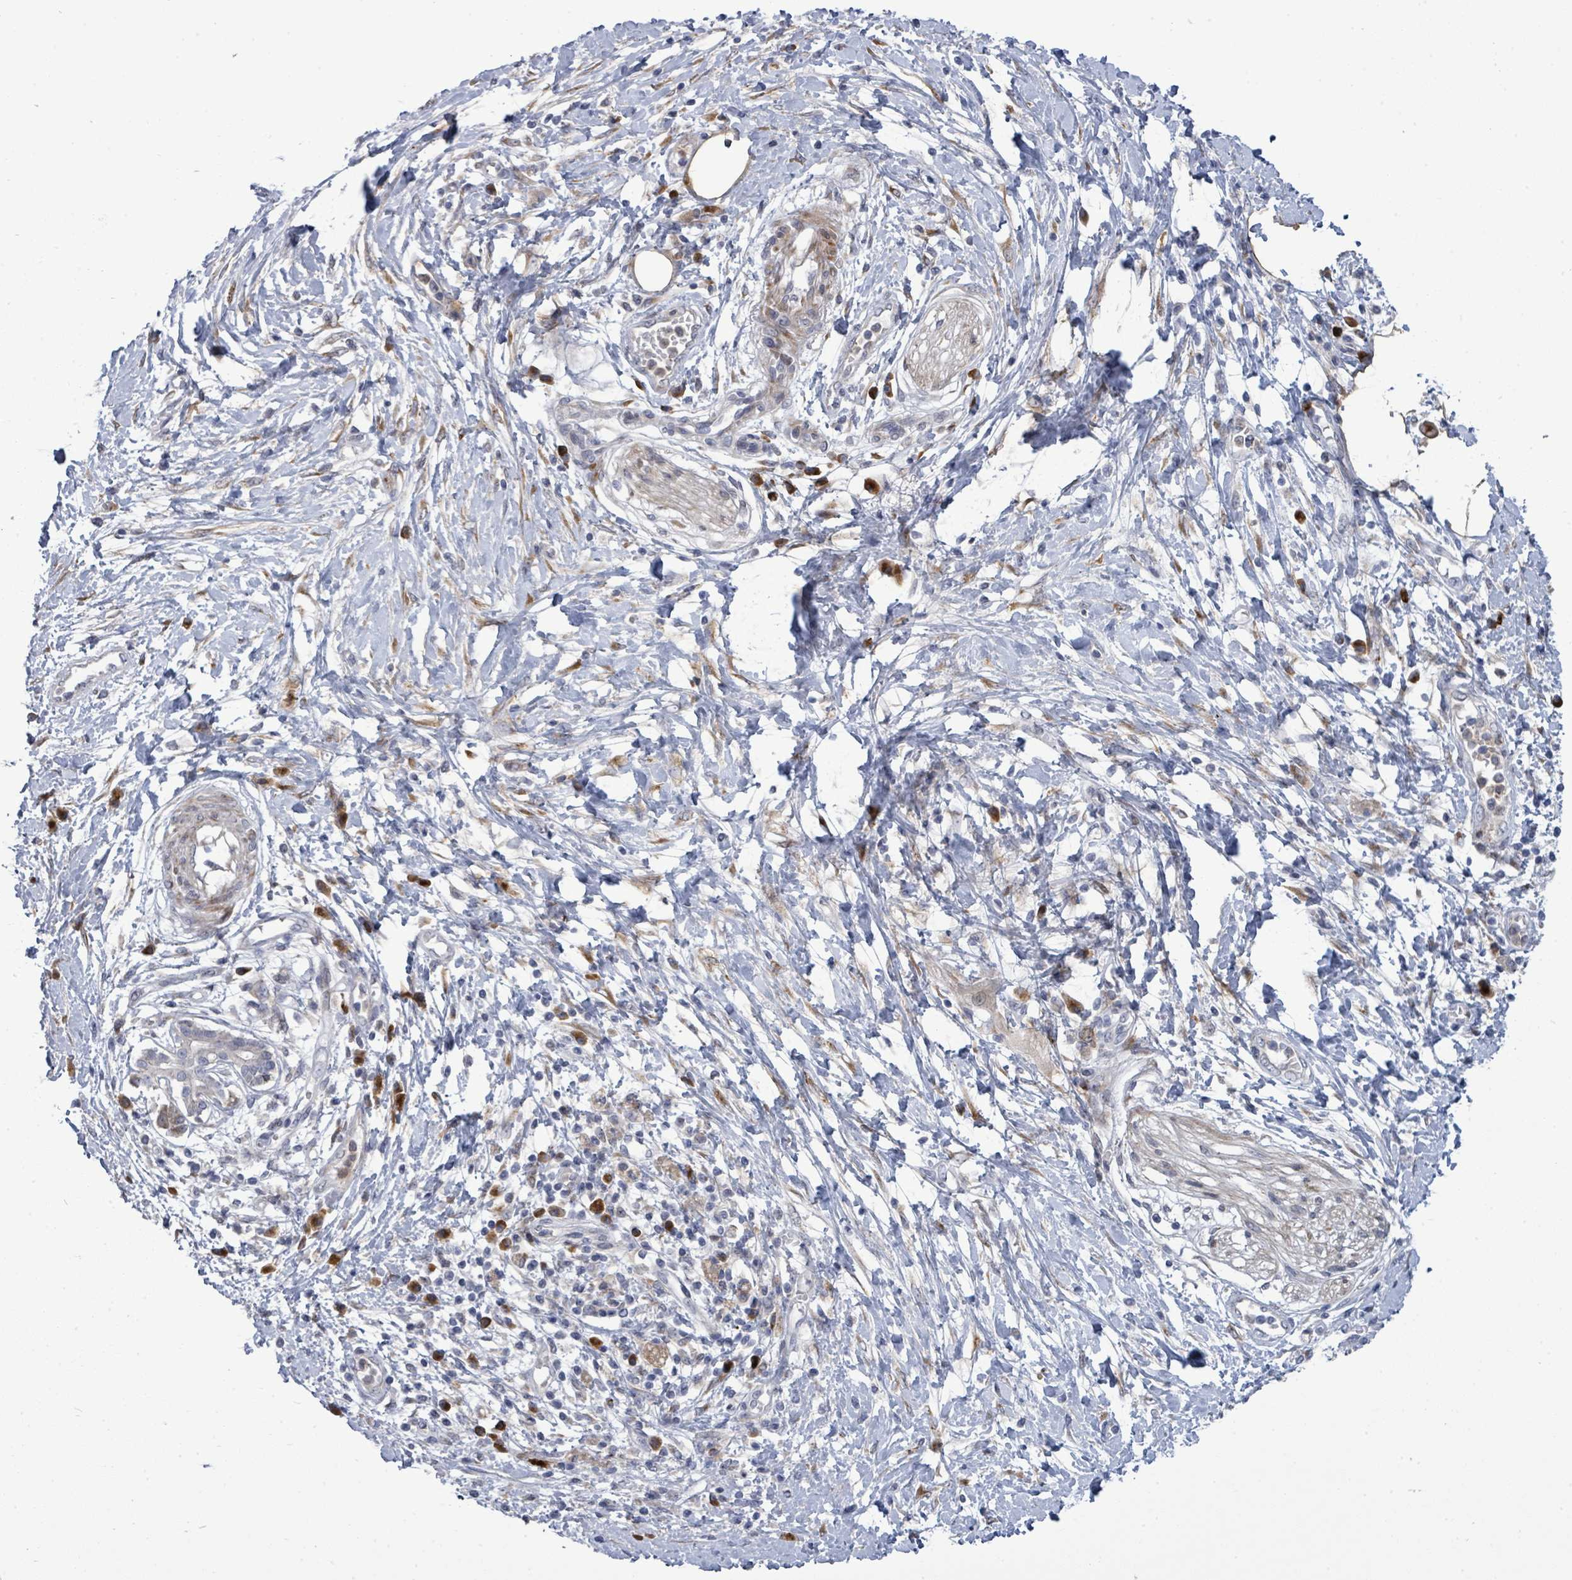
{"staining": {"intensity": "weak", "quantity": "<25%", "location": "cytoplasmic/membranous"}, "tissue": "pancreatic cancer", "cell_type": "Tumor cells", "image_type": "cancer", "snomed": [{"axis": "morphology", "description": "Adenocarcinoma, NOS"}, {"axis": "topography", "description": "Pancreas"}], "caption": "The immunohistochemistry micrograph has no significant staining in tumor cells of adenocarcinoma (pancreatic) tissue. The staining was performed using DAB (3,3'-diaminobenzidine) to visualize the protein expression in brown, while the nuclei were stained in blue with hematoxylin (Magnification: 20x).", "gene": "SAR1A", "patient": {"sex": "male", "age": 68}}